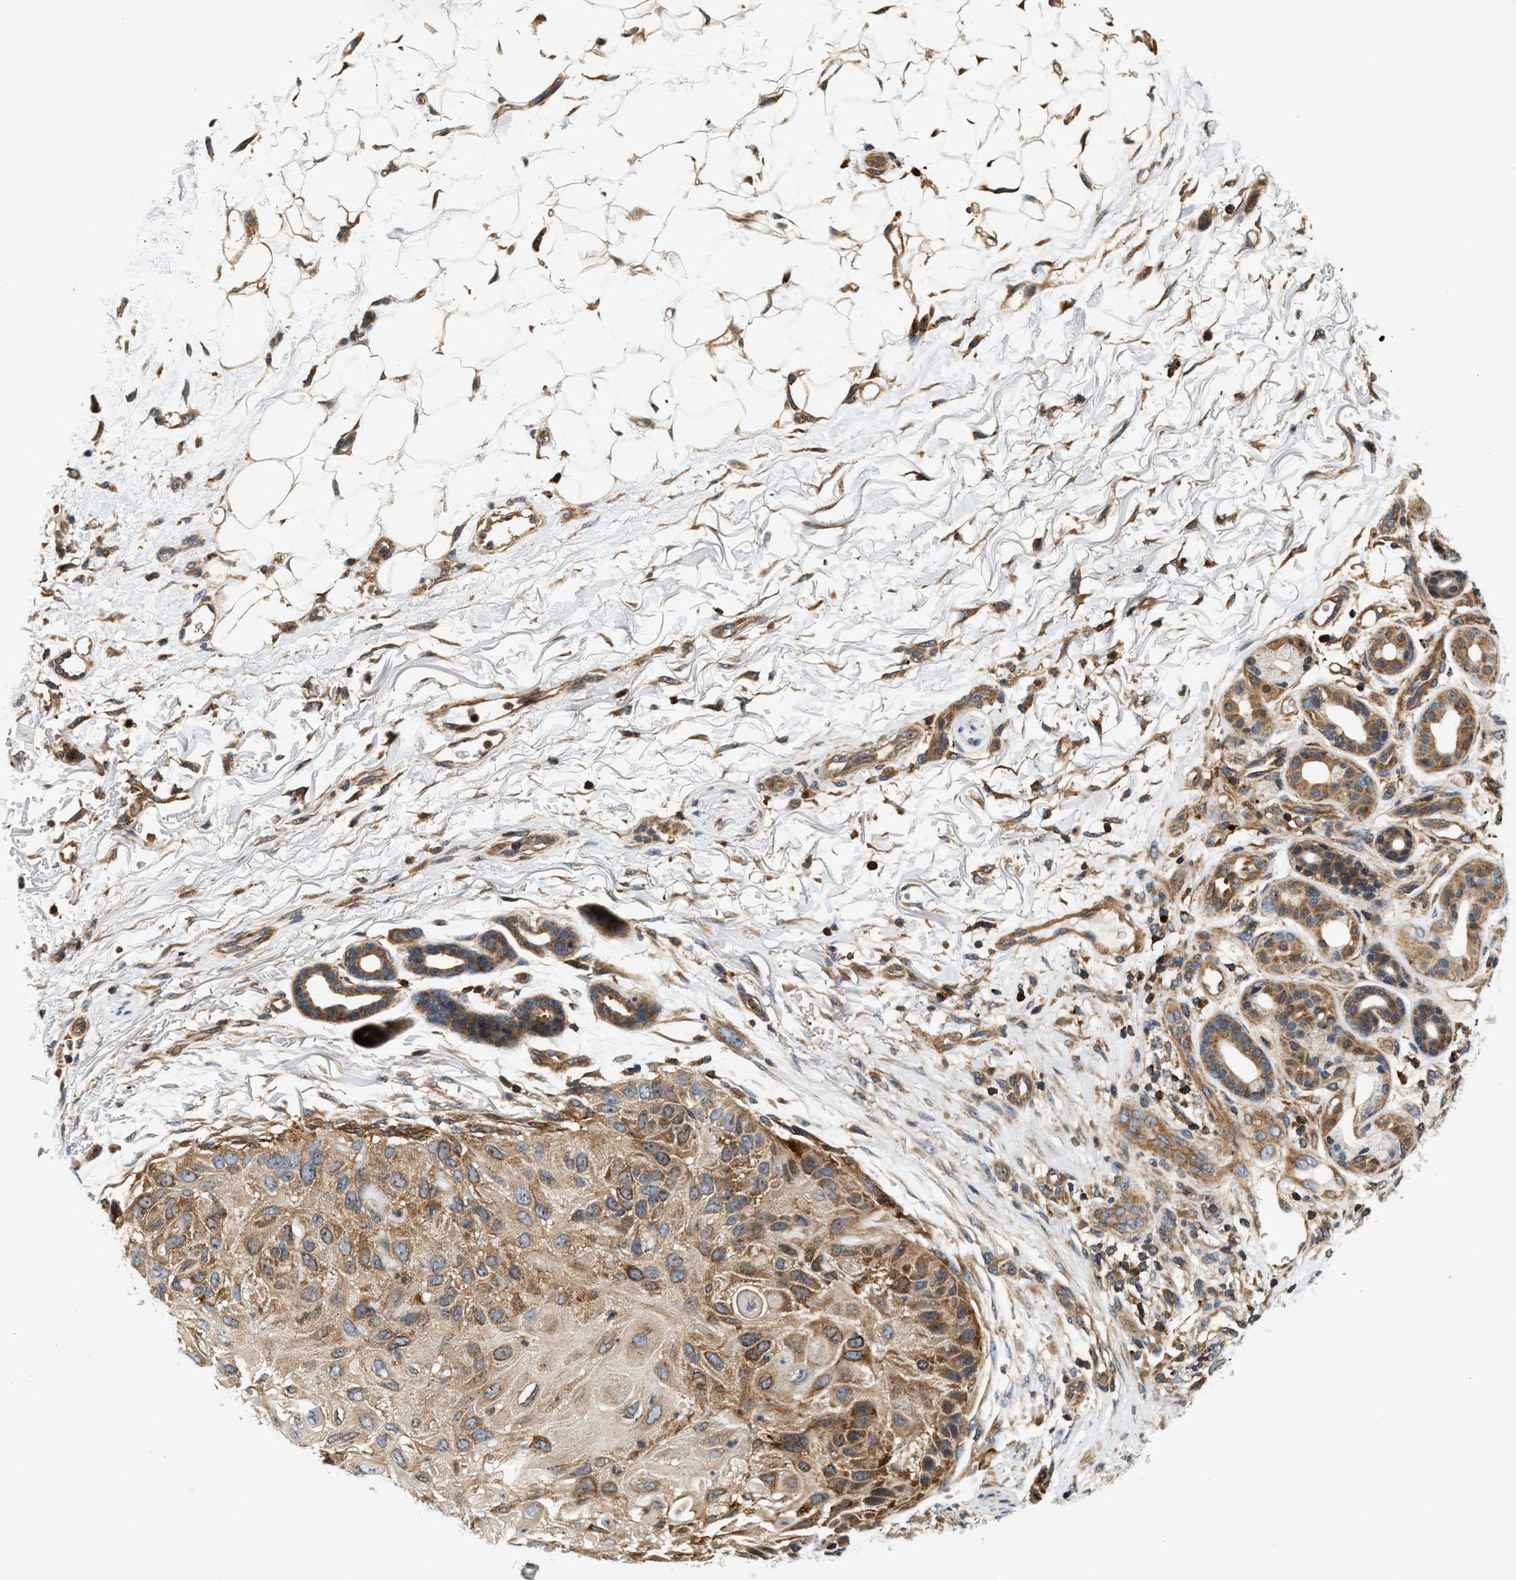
{"staining": {"intensity": "moderate", "quantity": ">75%", "location": "cytoplasmic/membranous"}, "tissue": "skin cancer", "cell_type": "Tumor cells", "image_type": "cancer", "snomed": [{"axis": "morphology", "description": "Squamous cell carcinoma, NOS"}, {"axis": "topography", "description": "Skin"}], "caption": "Skin cancer was stained to show a protein in brown. There is medium levels of moderate cytoplasmic/membranous staining in approximately >75% of tumor cells. (DAB IHC, brown staining for protein, blue staining for nuclei).", "gene": "SAMD9", "patient": {"sex": "female", "age": 77}}